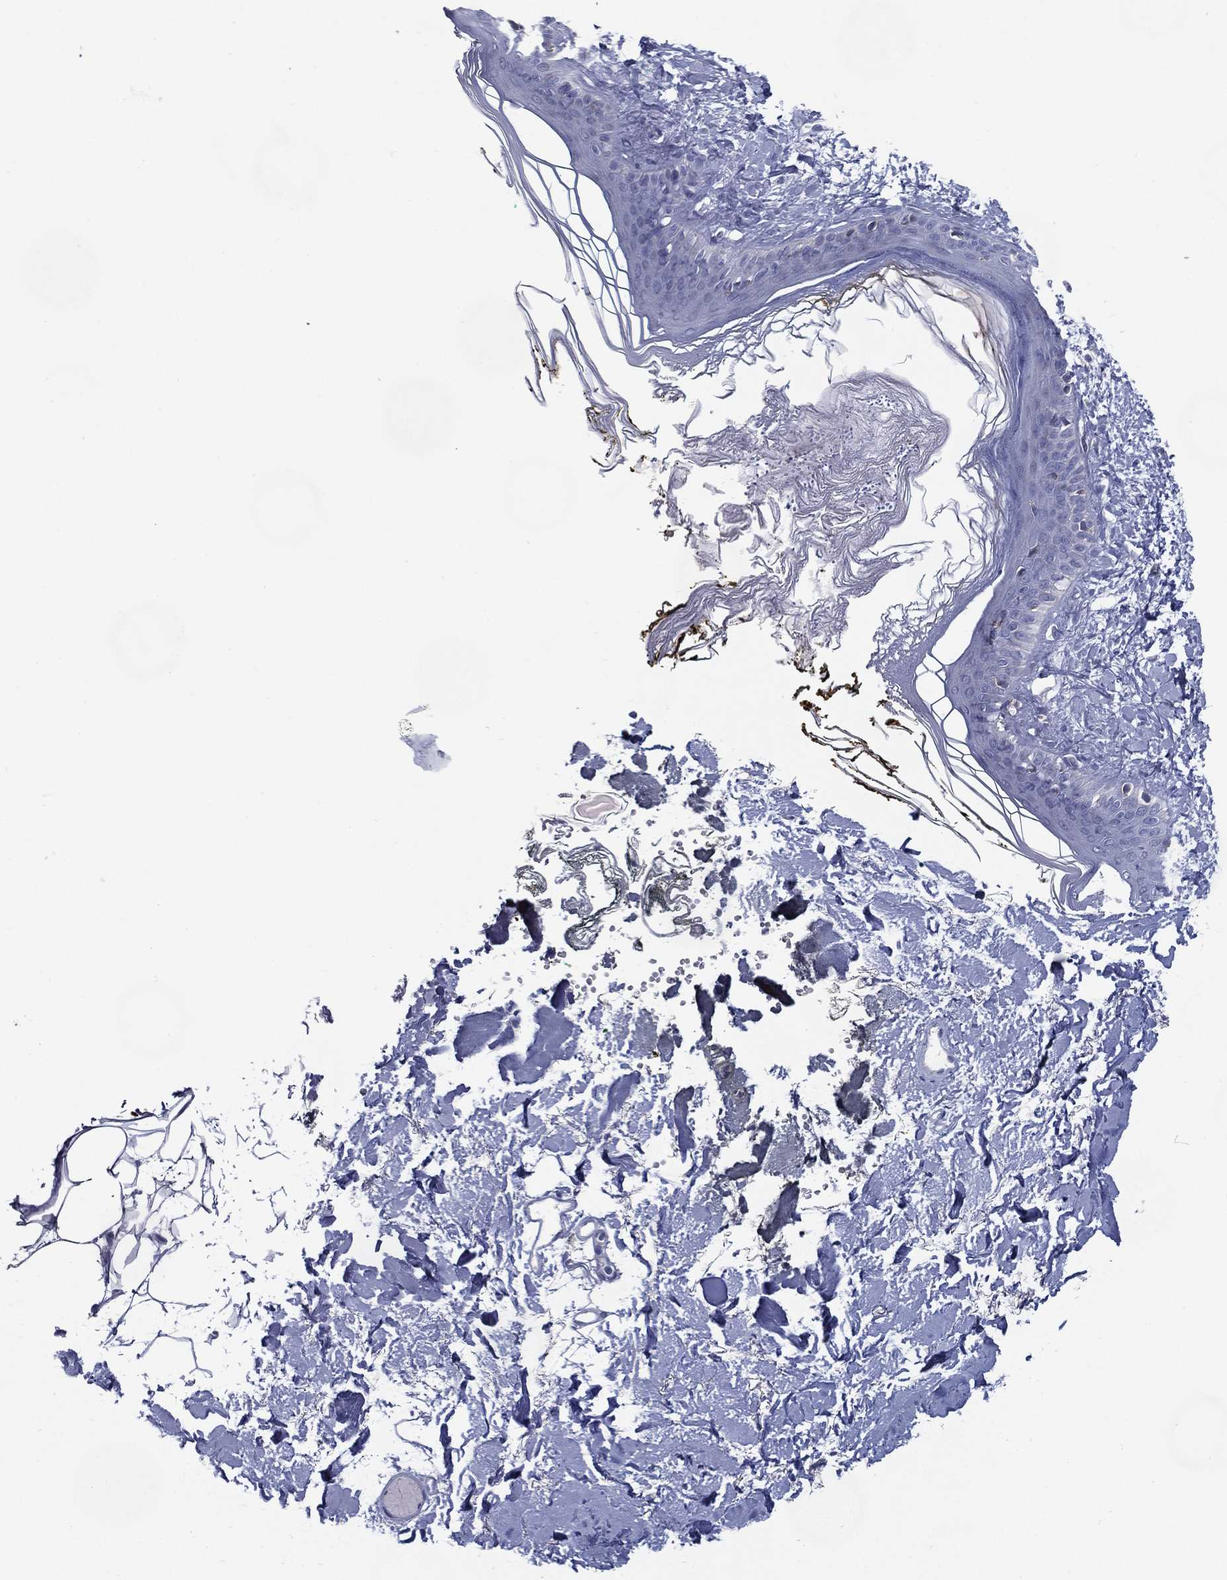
{"staining": {"intensity": "negative", "quantity": "none", "location": "none"}, "tissue": "skin", "cell_type": "Fibroblasts", "image_type": "normal", "snomed": [{"axis": "morphology", "description": "Normal tissue, NOS"}, {"axis": "topography", "description": "Skin"}], "caption": "DAB immunohistochemical staining of benign skin exhibits no significant positivity in fibroblasts.", "gene": "C19orf18", "patient": {"sex": "female", "age": 34}}